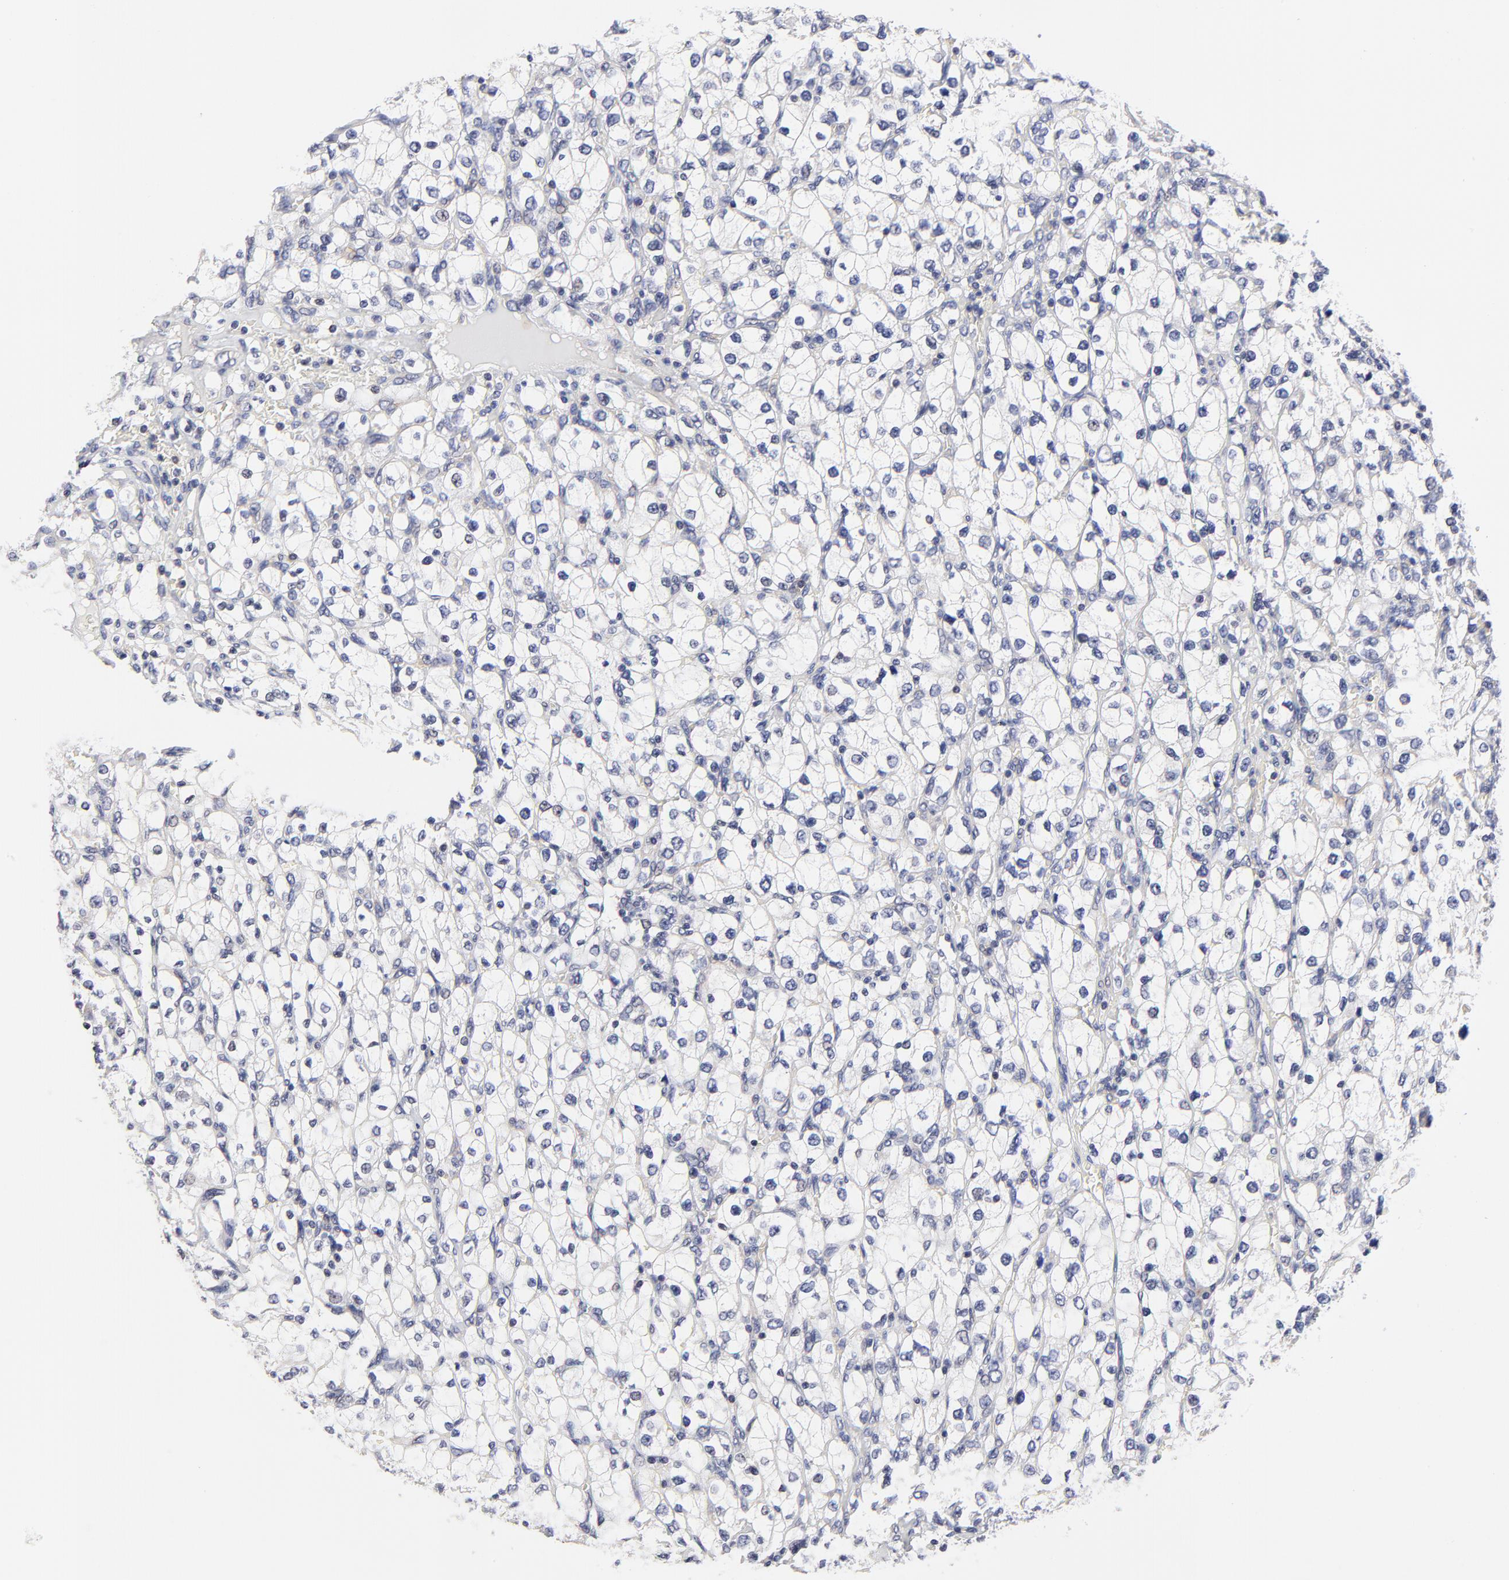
{"staining": {"intensity": "negative", "quantity": "none", "location": "none"}, "tissue": "renal cancer", "cell_type": "Tumor cells", "image_type": "cancer", "snomed": [{"axis": "morphology", "description": "Adenocarcinoma, NOS"}, {"axis": "topography", "description": "Kidney"}], "caption": "Immunohistochemistry of human adenocarcinoma (renal) displays no expression in tumor cells.", "gene": "FBXO8", "patient": {"sex": "female", "age": 62}}